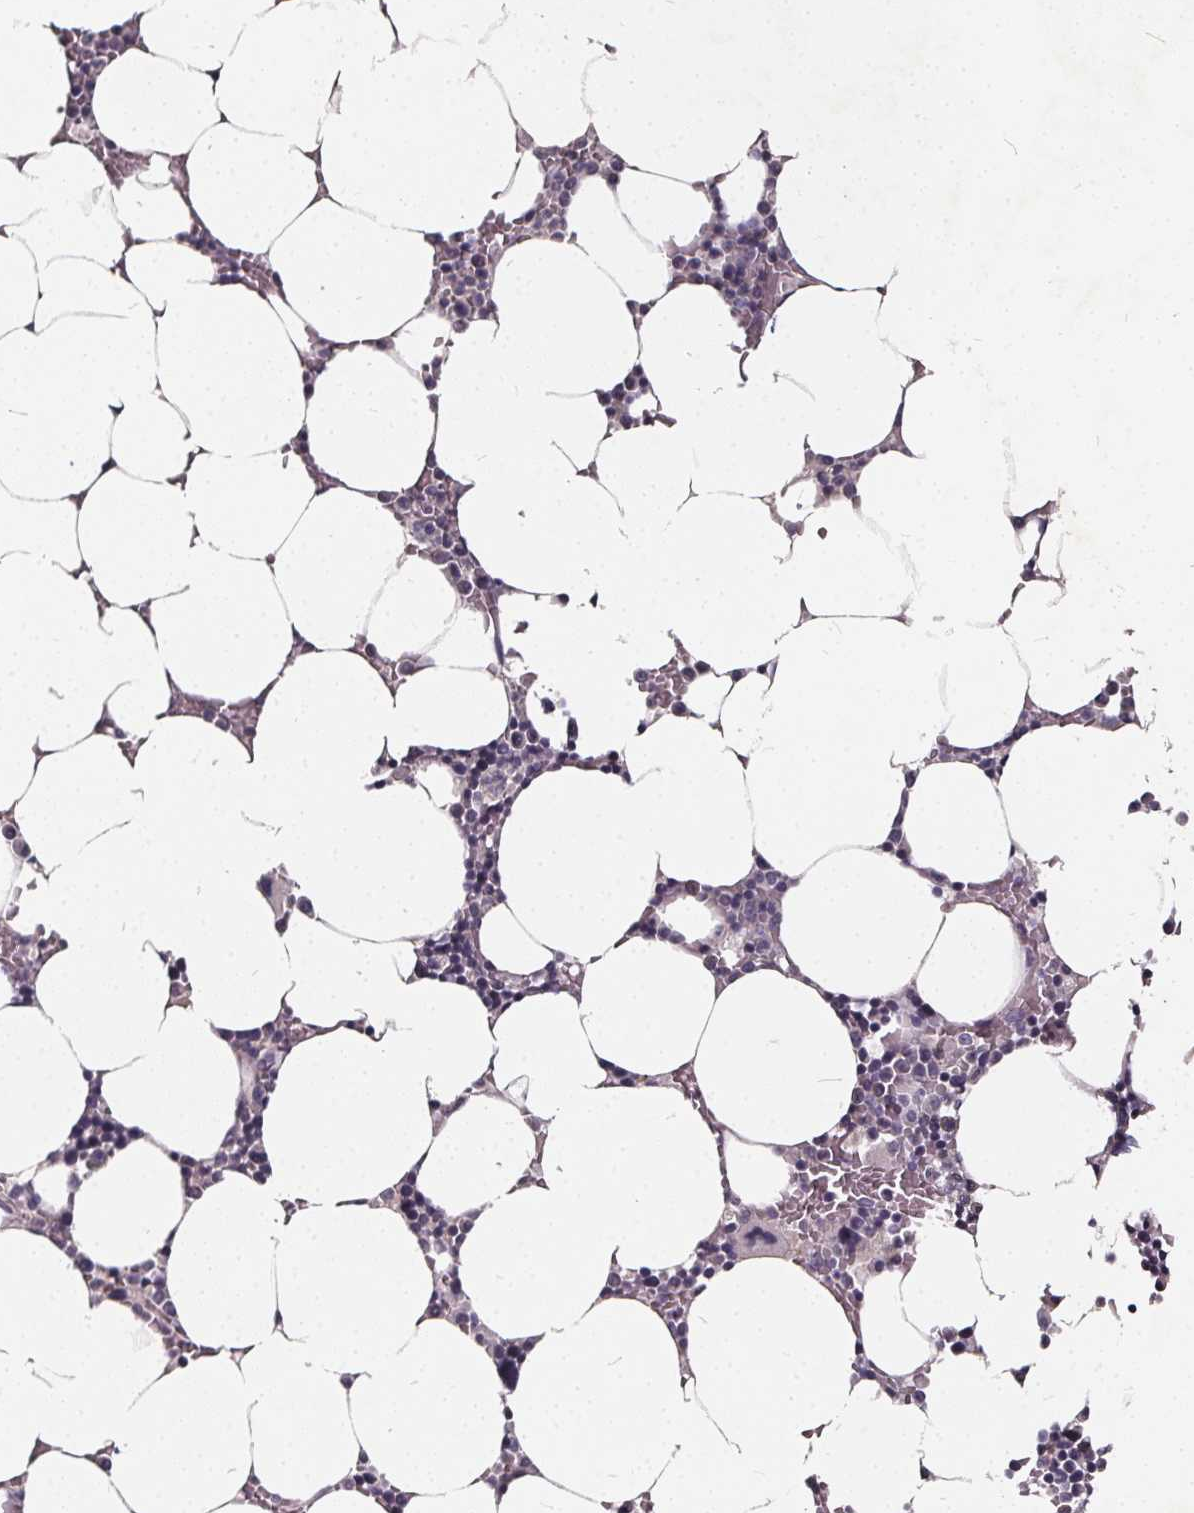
{"staining": {"intensity": "negative", "quantity": "none", "location": "none"}, "tissue": "bone marrow", "cell_type": "Hematopoietic cells", "image_type": "normal", "snomed": [{"axis": "morphology", "description": "Normal tissue, NOS"}, {"axis": "topography", "description": "Bone marrow"}], "caption": "Immunohistochemistry photomicrograph of benign human bone marrow stained for a protein (brown), which reveals no expression in hematopoietic cells. Nuclei are stained in blue.", "gene": "TSPAN14", "patient": {"sex": "female", "age": 52}}